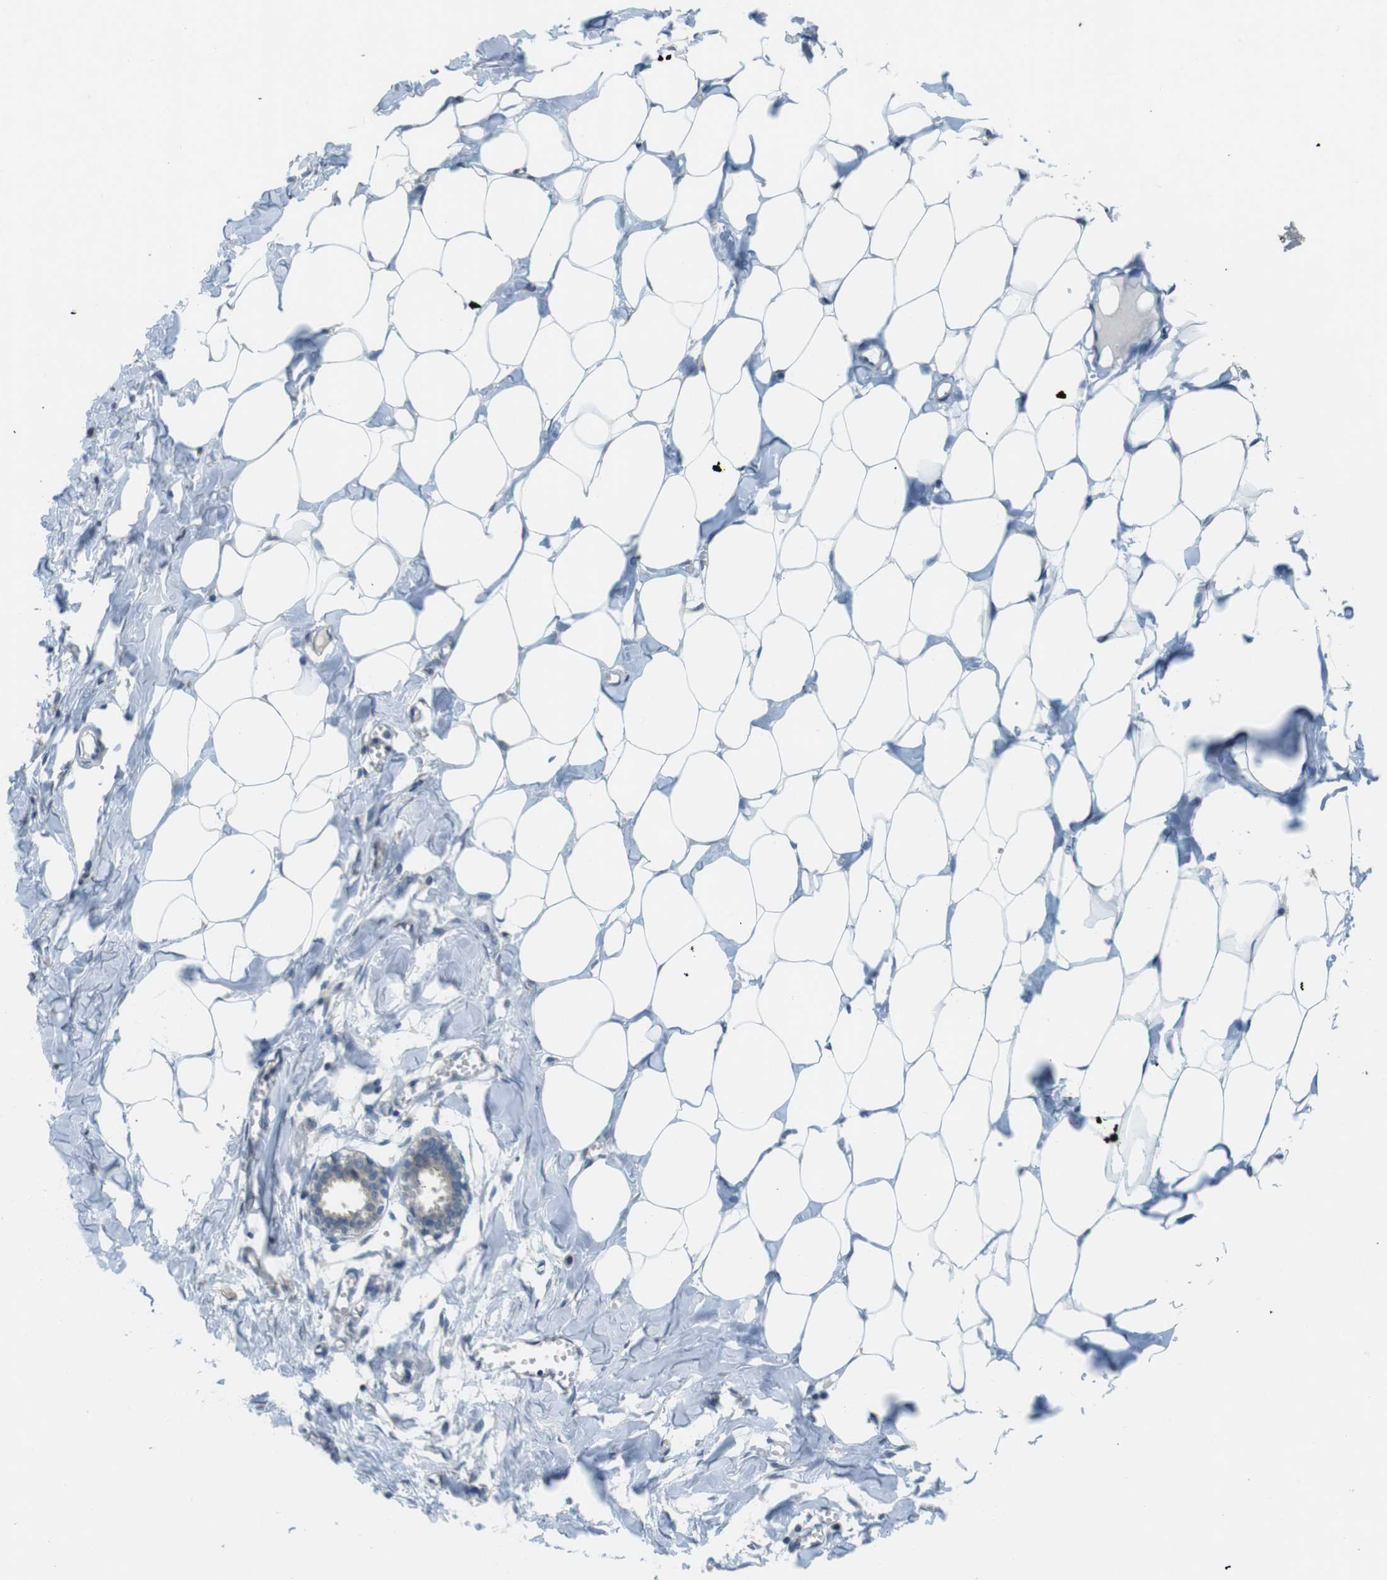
{"staining": {"intensity": "negative", "quantity": "none", "location": "none"}, "tissue": "breast", "cell_type": "Adipocytes", "image_type": "normal", "snomed": [{"axis": "morphology", "description": "Normal tissue, NOS"}, {"axis": "topography", "description": "Breast"}], "caption": "Immunohistochemical staining of benign breast demonstrates no significant expression in adipocytes.", "gene": "KIF5B", "patient": {"sex": "female", "age": 27}}